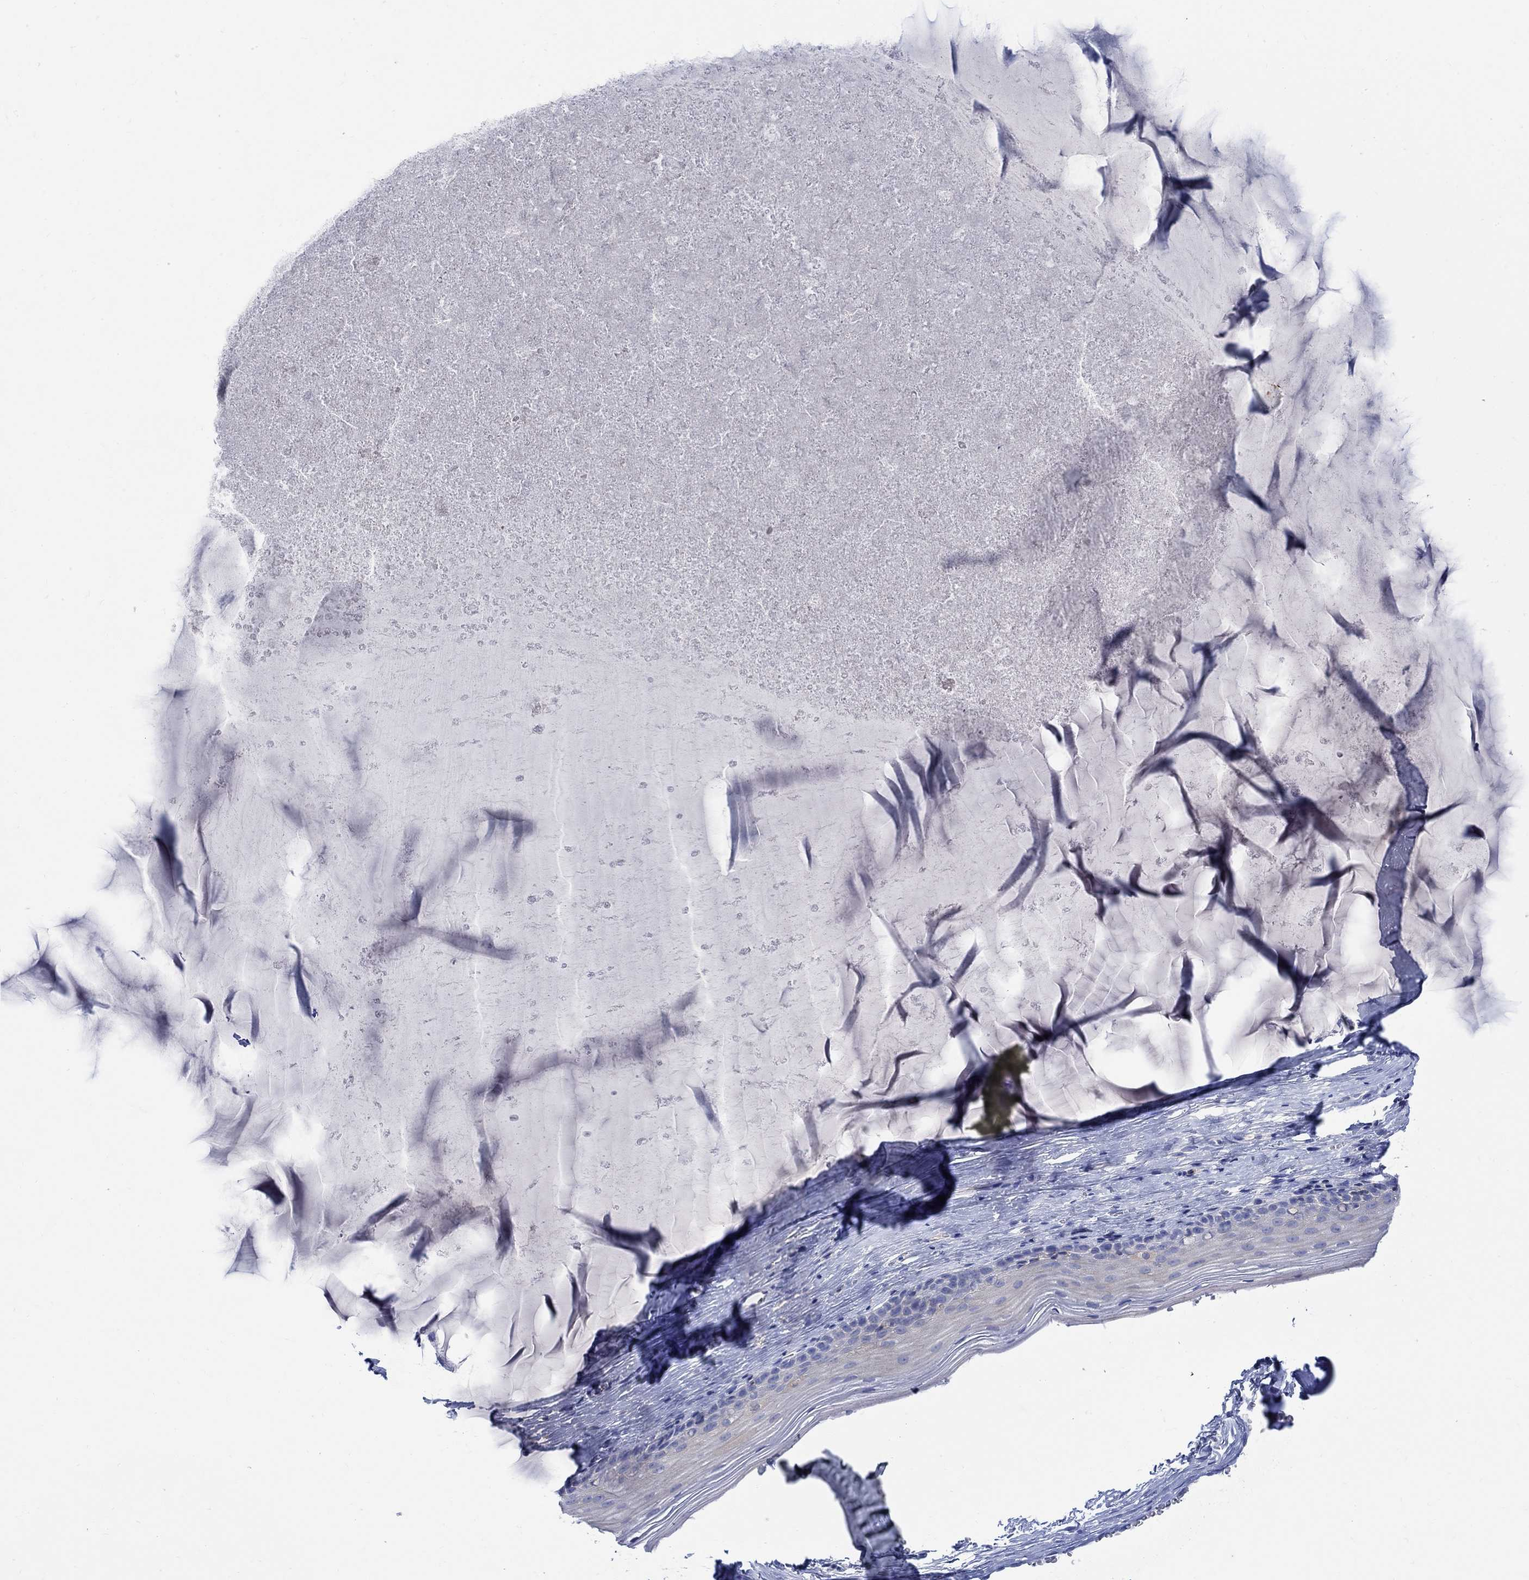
{"staining": {"intensity": "negative", "quantity": "none", "location": "none"}, "tissue": "cervix", "cell_type": "Glandular cells", "image_type": "normal", "snomed": [{"axis": "morphology", "description": "Normal tissue, NOS"}, {"axis": "topography", "description": "Cervix"}], "caption": "This is an immunohistochemistry (IHC) histopathology image of unremarkable human cervix. There is no positivity in glandular cells.", "gene": "GCM1", "patient": {"sex": "female", "age": 40}}